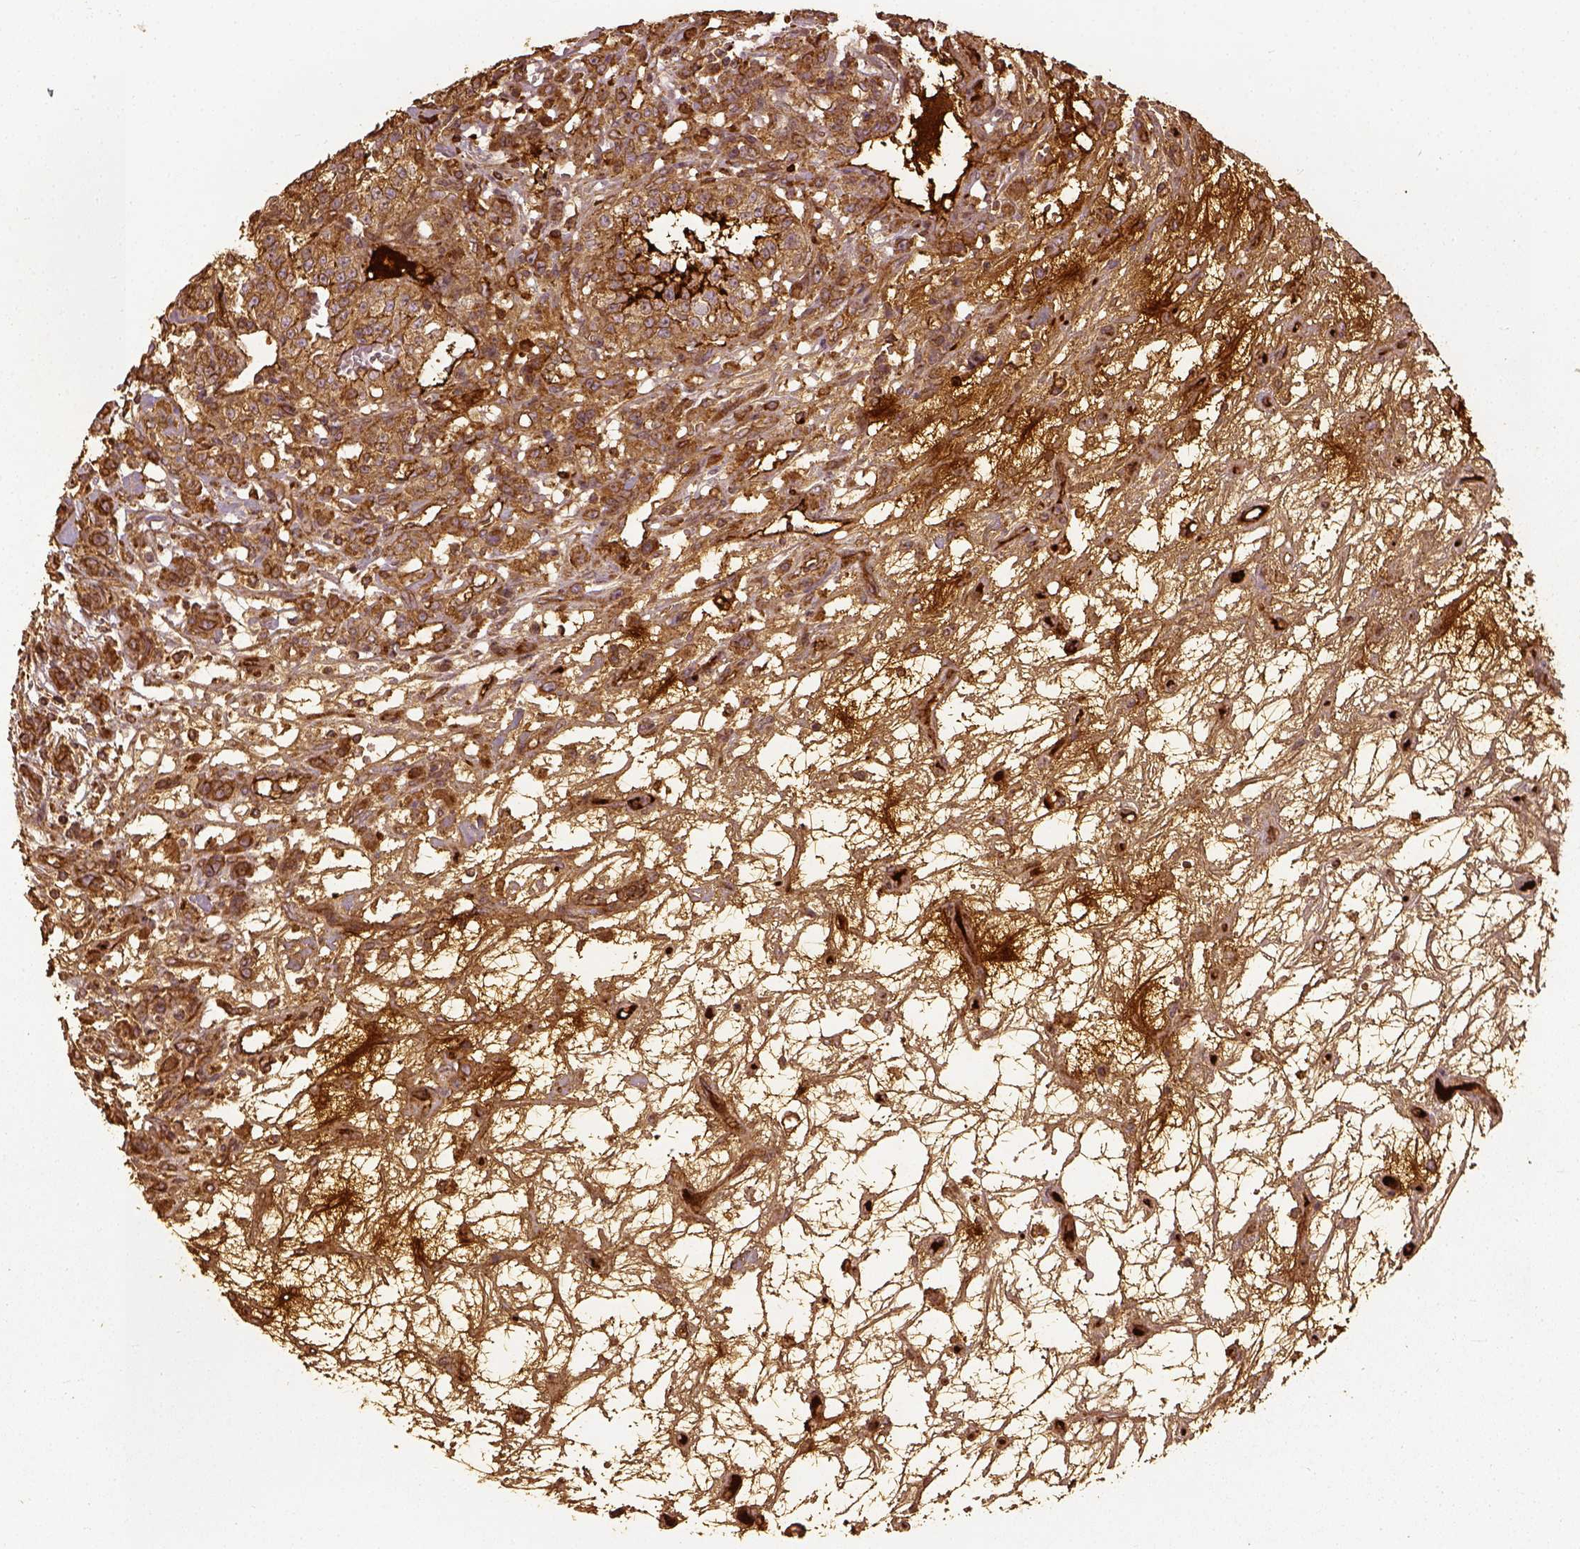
{"staining": {"intensity": "weak", "quantity": ">75%", "location": "cytoplasmic/membranous"}, "tissue": "renal cancer", "cell_type": "Tumor cells", "image_type": "cancer", "snomed": [{"axis": "morphology", "description": "Adenocarcinoma, NOS"}, {"axis": "topography", "description": "Kidney"}], "caption": "Immunohistochemical staining of human renal adenocarcinoma demonstrates low levels of weak cytoplasmic/membranous protein positivity in about >75% of tumor cells.", "gene": "VEGFA", "patient": {"sex": "female", "age": 63}}